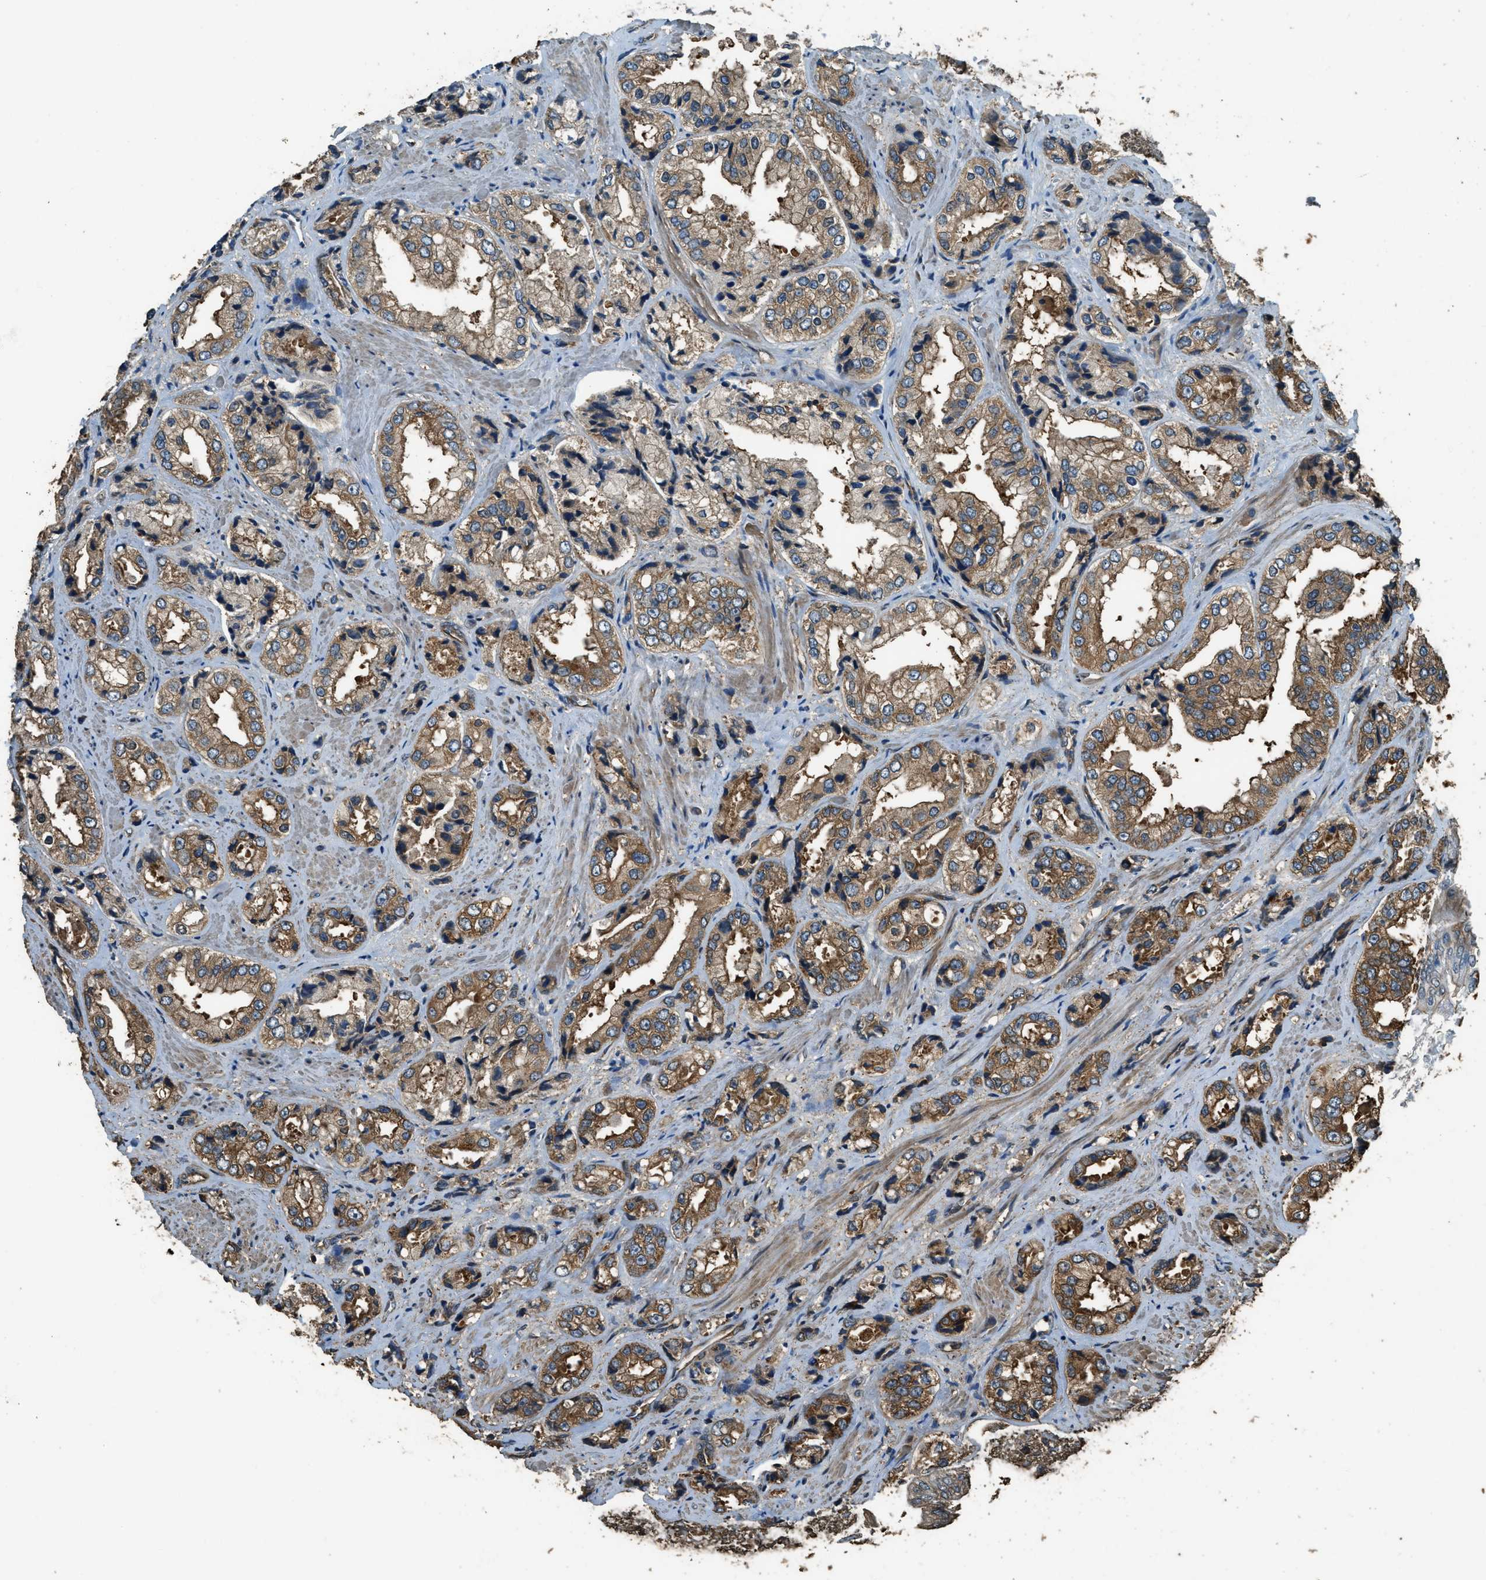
{"staining": {"intensity": "strong", "quantity": ">75%", "location": "cytoplasmic/membranous"}, "tissue": "prostate cancer", "cell_type": "Tumor cells", "image_type": "cancer", "snomed": [{"axis": "morphology", "description": "Adenocarcinoma, High grade"}, {"axis": "topography", "description": "Prostate"}], "caption": "High-power microscopy captured an immunohistochemistry (IHC) histopathology image of prostate cancer (high-grade adenocarcinoma), revealing strong cytoplasmic/membranous positivity in about >75% of tumor cells. Using DAB (3,3'-diaminobenzidine) (brown) and hematoxylin (blue) stains, captured at high magnification using brightfield microscopy.", "gene": "MARS1", "patient": {"sex": "male", "age": 61}}